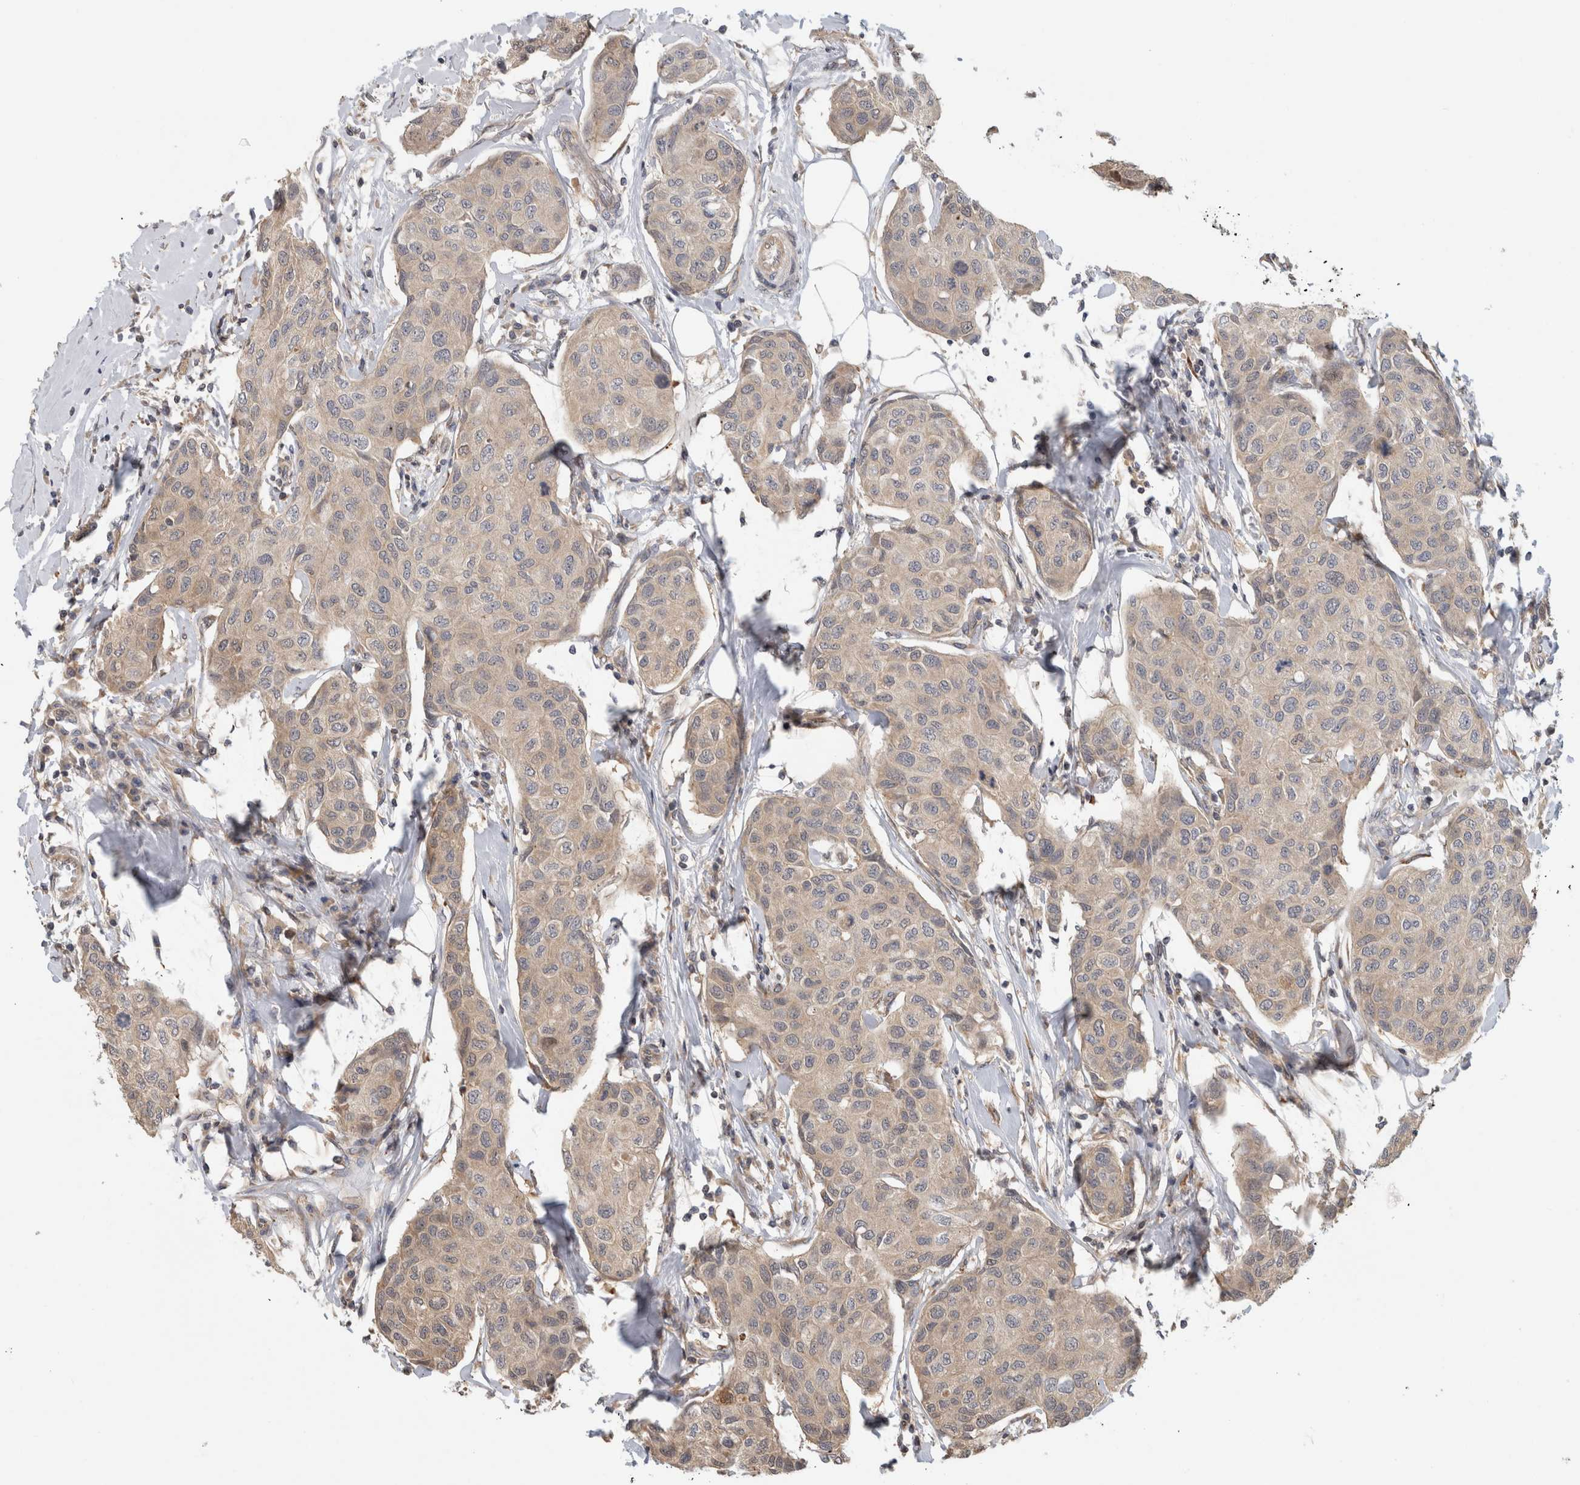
{"staining": {"intensity": "weak", "quantity": ">75%", "location": "cytoplasmic/membranous"}, "tissue": "breast cancer", "cell_type": "Tumor cells", "image_type": "cancer", "snomed": [{"axis": "morphology", "description": "Duct carcinoma"}, {"axis": "topography", "description": "Breast"}], "caption": "Immunohistochemistry of intraductal carcinoma (breast) displays low levels of weak cytoplasmic/membranous positivity in about >75% of tumor cells. Ihc stains the protein of interest in brown and the nuclei are stained blue.", "gene": "PARP6", "patient": {"sex": "female", "age": 80}}